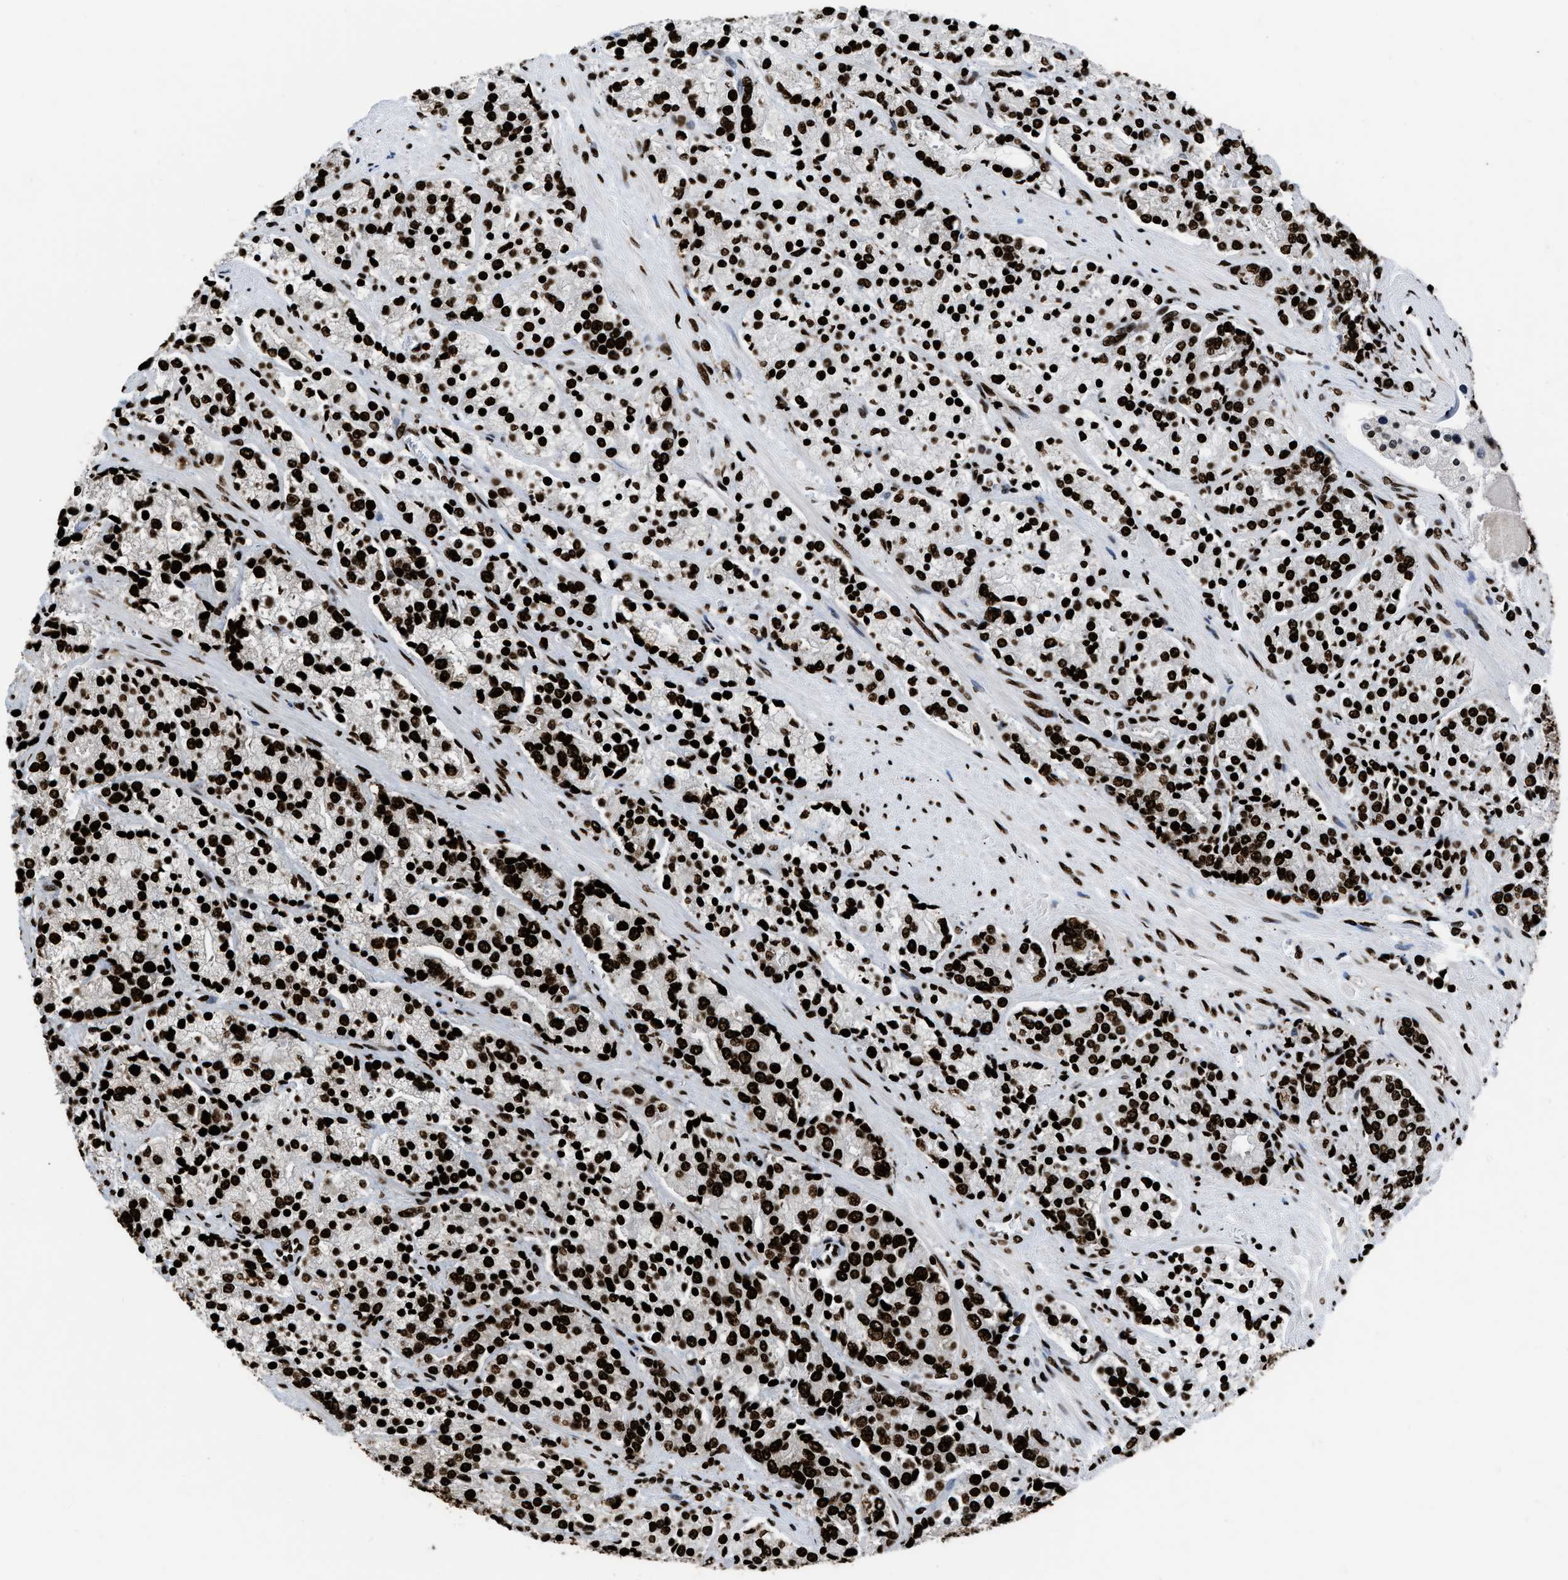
{"staining": {"intensity": "strong", "quantity": ">75%", "location": "nuclear"}, "tissue": "prostate cancer", "cell_type": "Tumor cells", "image_type": "cancer", "snomed": [{"axis": "morphology", "description": "Adenocarcinoma, High grade"}, {"axis": "topography", "description": "Prostate"}], "caption": "A high-resolution image shows immunohistochemistry staining of prostate cancer (high-grade adenocarcinoma), which displays strong nuclear staining in about >75% of tumor cells.", "gene": "HNRNPM", "patient": {"sex": "male", "age": 71}}